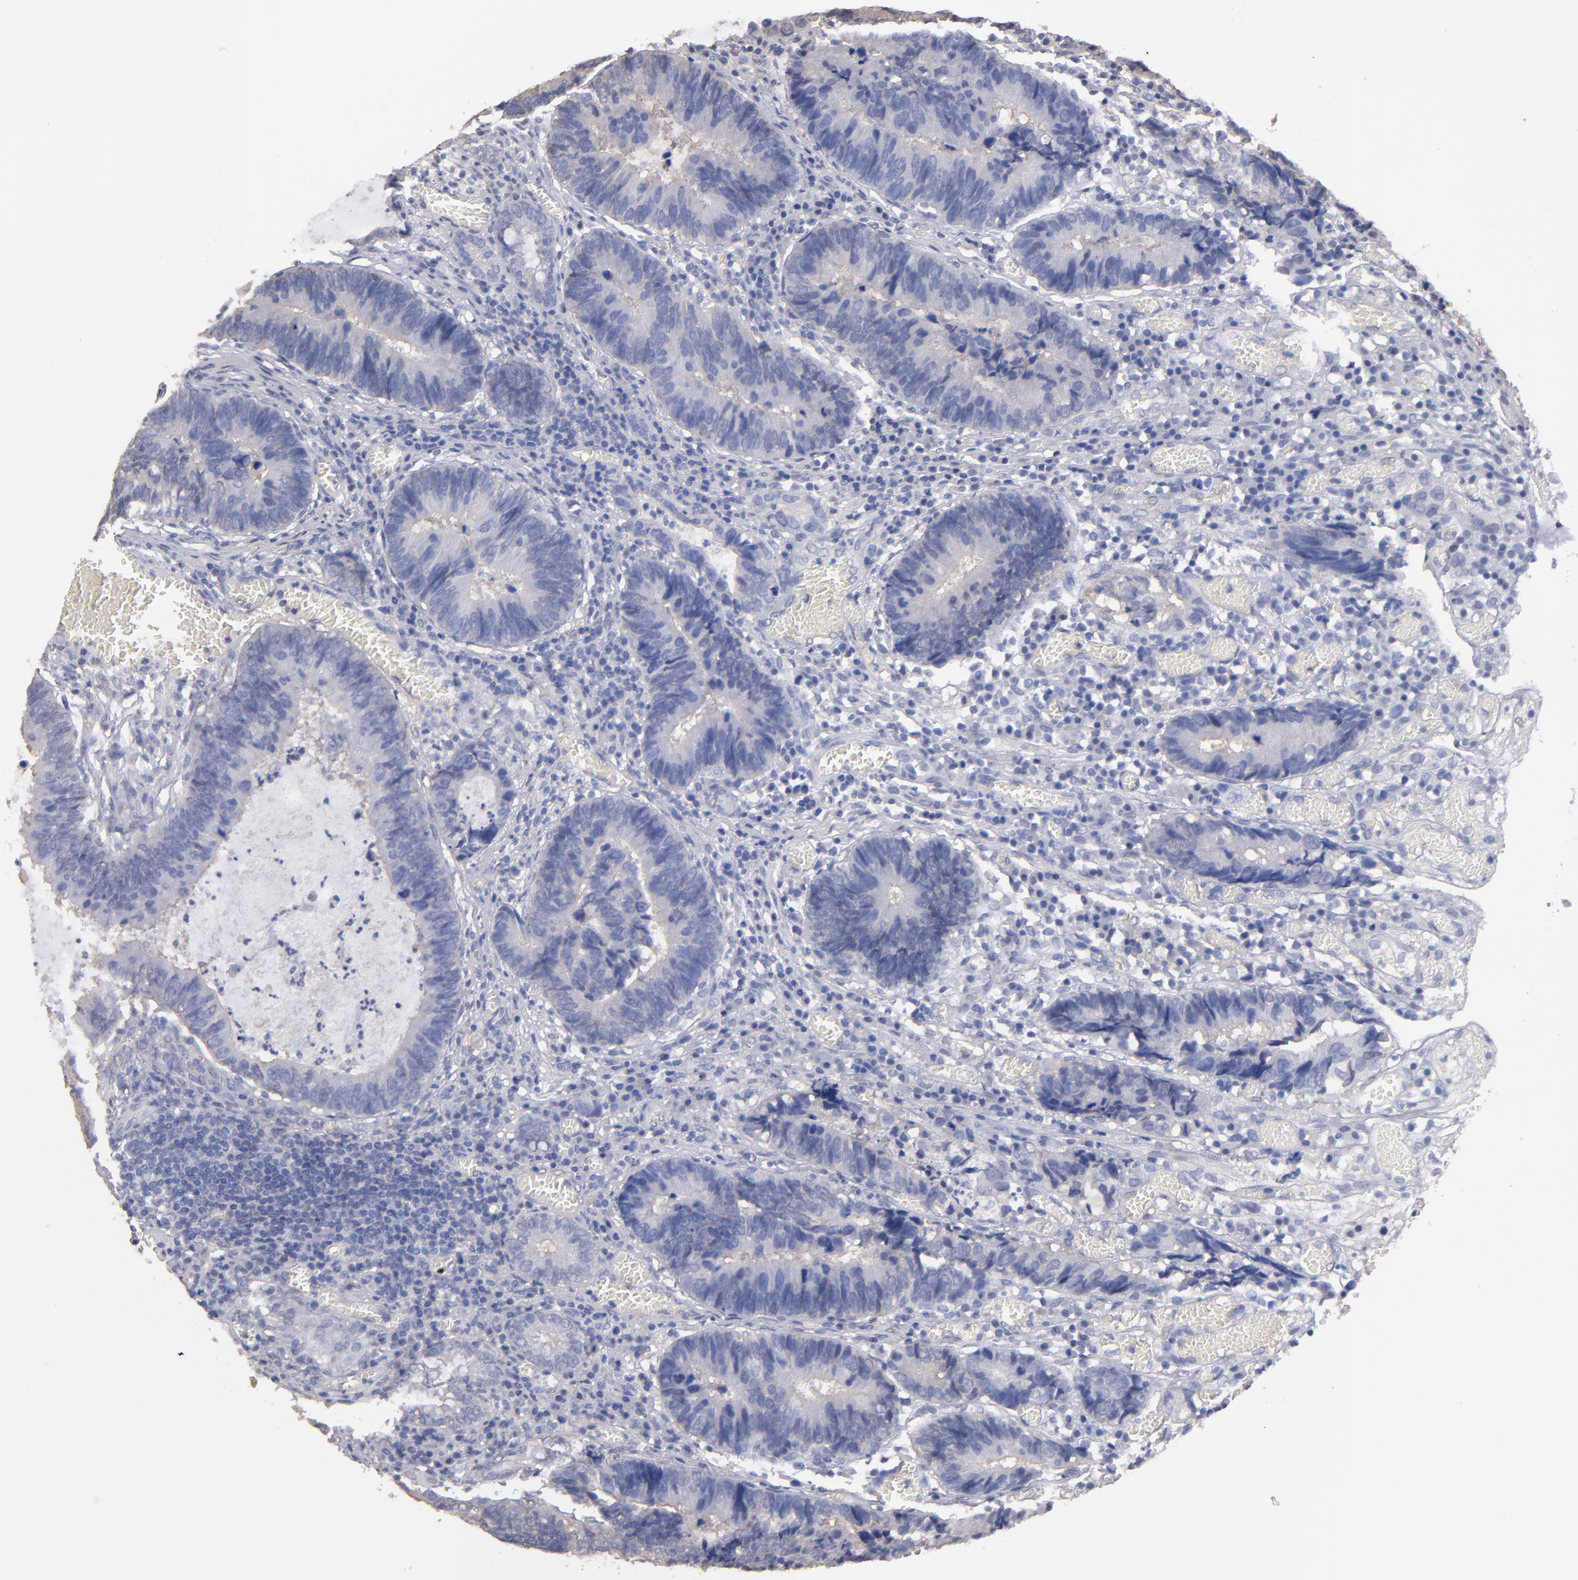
{"staining": {"intensity": "negative", "quantity": "none", "location": "none"}, "tissue": "colorectal cancer", "cell_type": "Tumor cells", "image_type": "cancer", "snomed": [{"axis": "morphology", "description": "Adenocarcinoma, NOS"}, {"axis": "topography", "description": "Rectum"}], "caption": "Photomicrograph shows no protein staining in tumor cells of colorectal cancer tissue. The staining was performed using DAB (3,3'-diaminobenzidine) to visualize the protein expression in brown, while the nuclei were stained in blue with hematoxylin (Magnification: 20x).", "gene": "PSMD10", "patient": {"sex": "female", "age": 98}}